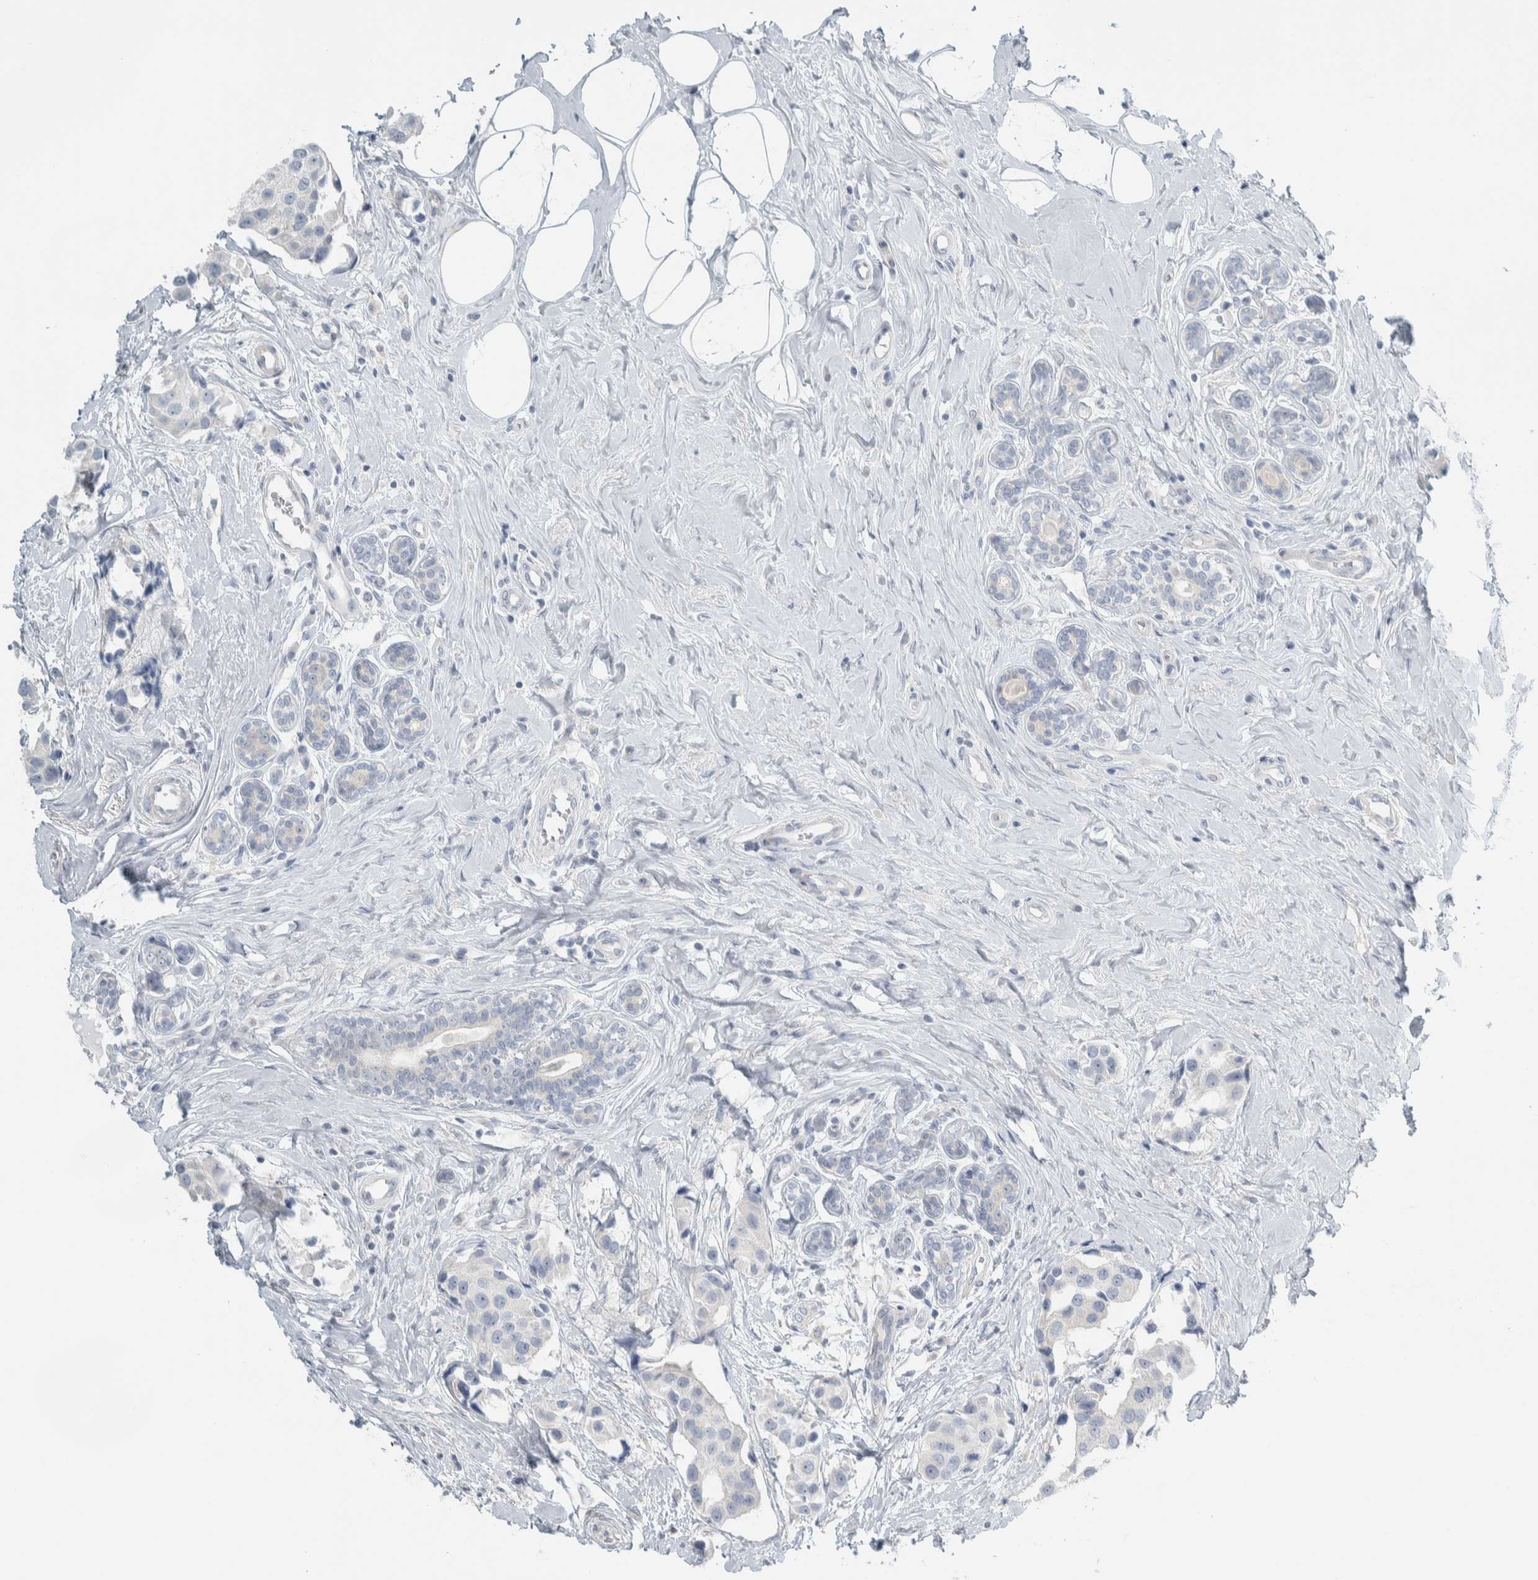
{"staining": {"intensity": "negative", "quantity": "none", "location": "none"}, "tissue": "breast cancer", "cell_type": "Tumor cells", "image_type": "cancer", "snomed": [{"axis": "morphology", "description": "Normal tissue, NOS"}, {"axis": "morphology", "description": "Duct carcinoma"}, {"axis": "topography", "description": "Breast"}], "caption": "This is an immunohistochemistry (IHC) photomicrograph of human infiltrating ductal carcinoma (breast). There is no staining in tumor cells.", "gene": "HGS", "patient": {"sex": "female", "age": 39}}